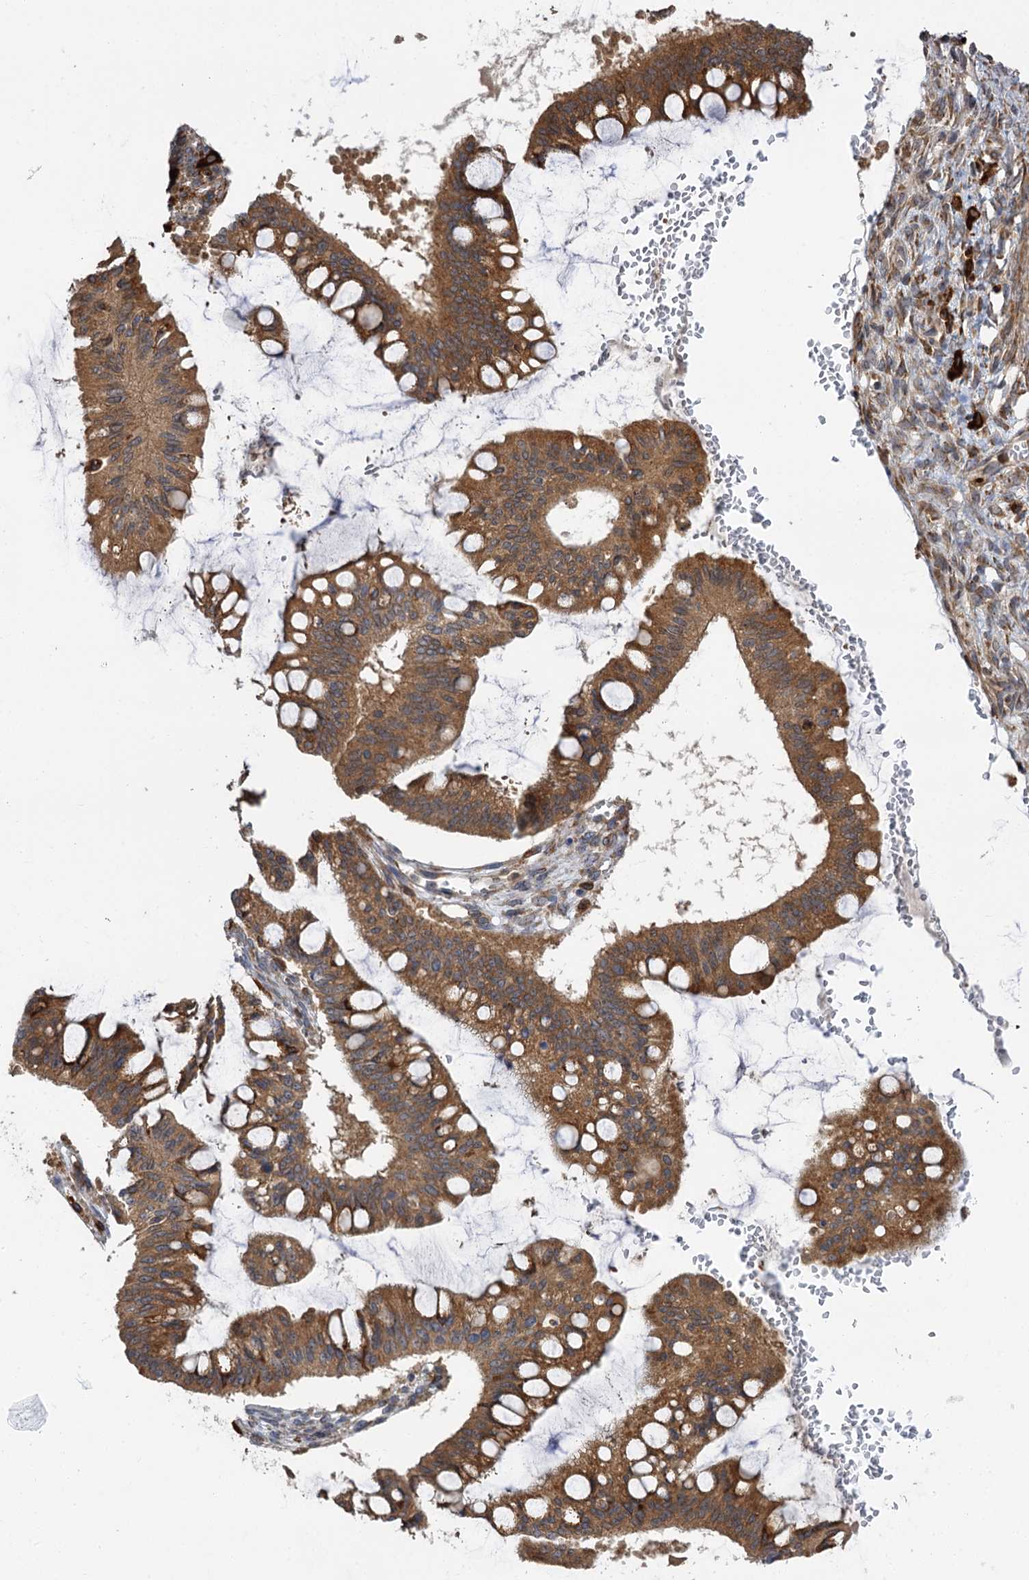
{"staining": {"intensity": "moderate", "quantity": ">75%", "location": "cytoplasmic/membranous"}, "tissue": "ovarian cancer", "cell_type": "Tumor cells", "image_type": "cancer", "snomed": [{"axis": "morphology", "description": "Cystadenocarcinoma, mucinous, NOS"}, {"axis": "topography", "description": "Ovary"}], "caption": "Immunohistochemistry staining of ovarian cancer (mucinous cystadenocarcinoma), which shows medium levels of moderate cytoplasmic/membranous staining in about >75% of tumor cells indicating moderate cytoplasmic/membranous protein staining. The staining was performed using DAB (brown) for protein detection and nuclei were counterstained in hematoxylin (blue).", "gene": "PPIP5K2", "patient": {"sex": "female", "age": 73}}